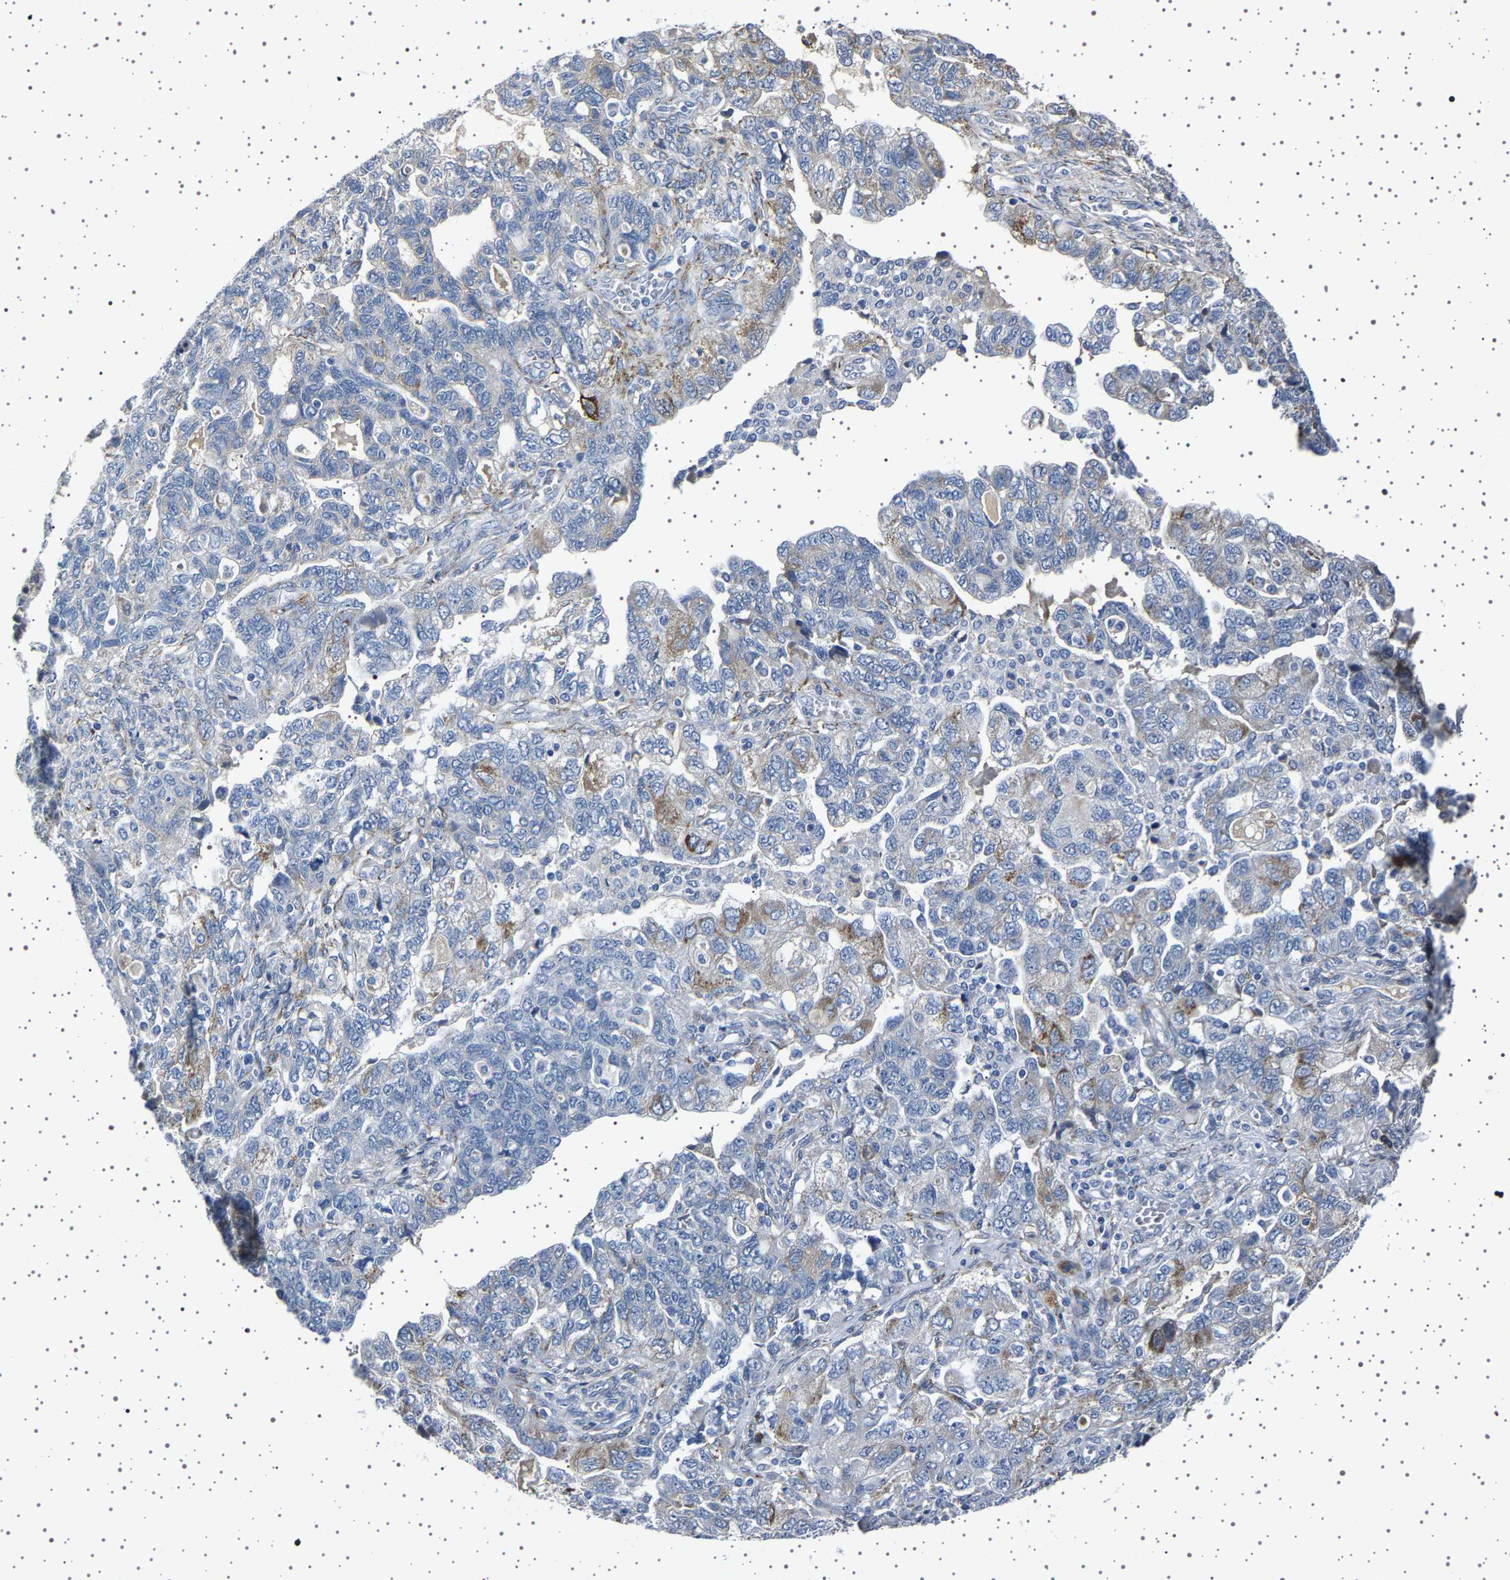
{"staining": {"intensity": "moderate", "quantity": "<25%", "location": "cytoplasmic/membranous"}, "tissue": "ovarian cancer", "cell_type": "Tumor cells", "image_type": "cancer", "snomed": [{"axis": "morphology", "description": "Carcinoma, NOS"}, {"axis": "morphology", "description": "Cystadenocarcinoma, serous, NOS"}, {"axis": "topography", "description": "Ovary"}], "caption": "Immunohistochemical staining of human serous cystadenocarcinoma (ovarian) exhibits low levels of moderate cytoplasmic/membranous expression in approximately <25% of tumor cells. Nuclei are stained in blue.", "gene": "FTCD", "patient": {"sex": "female", "age": 69}}